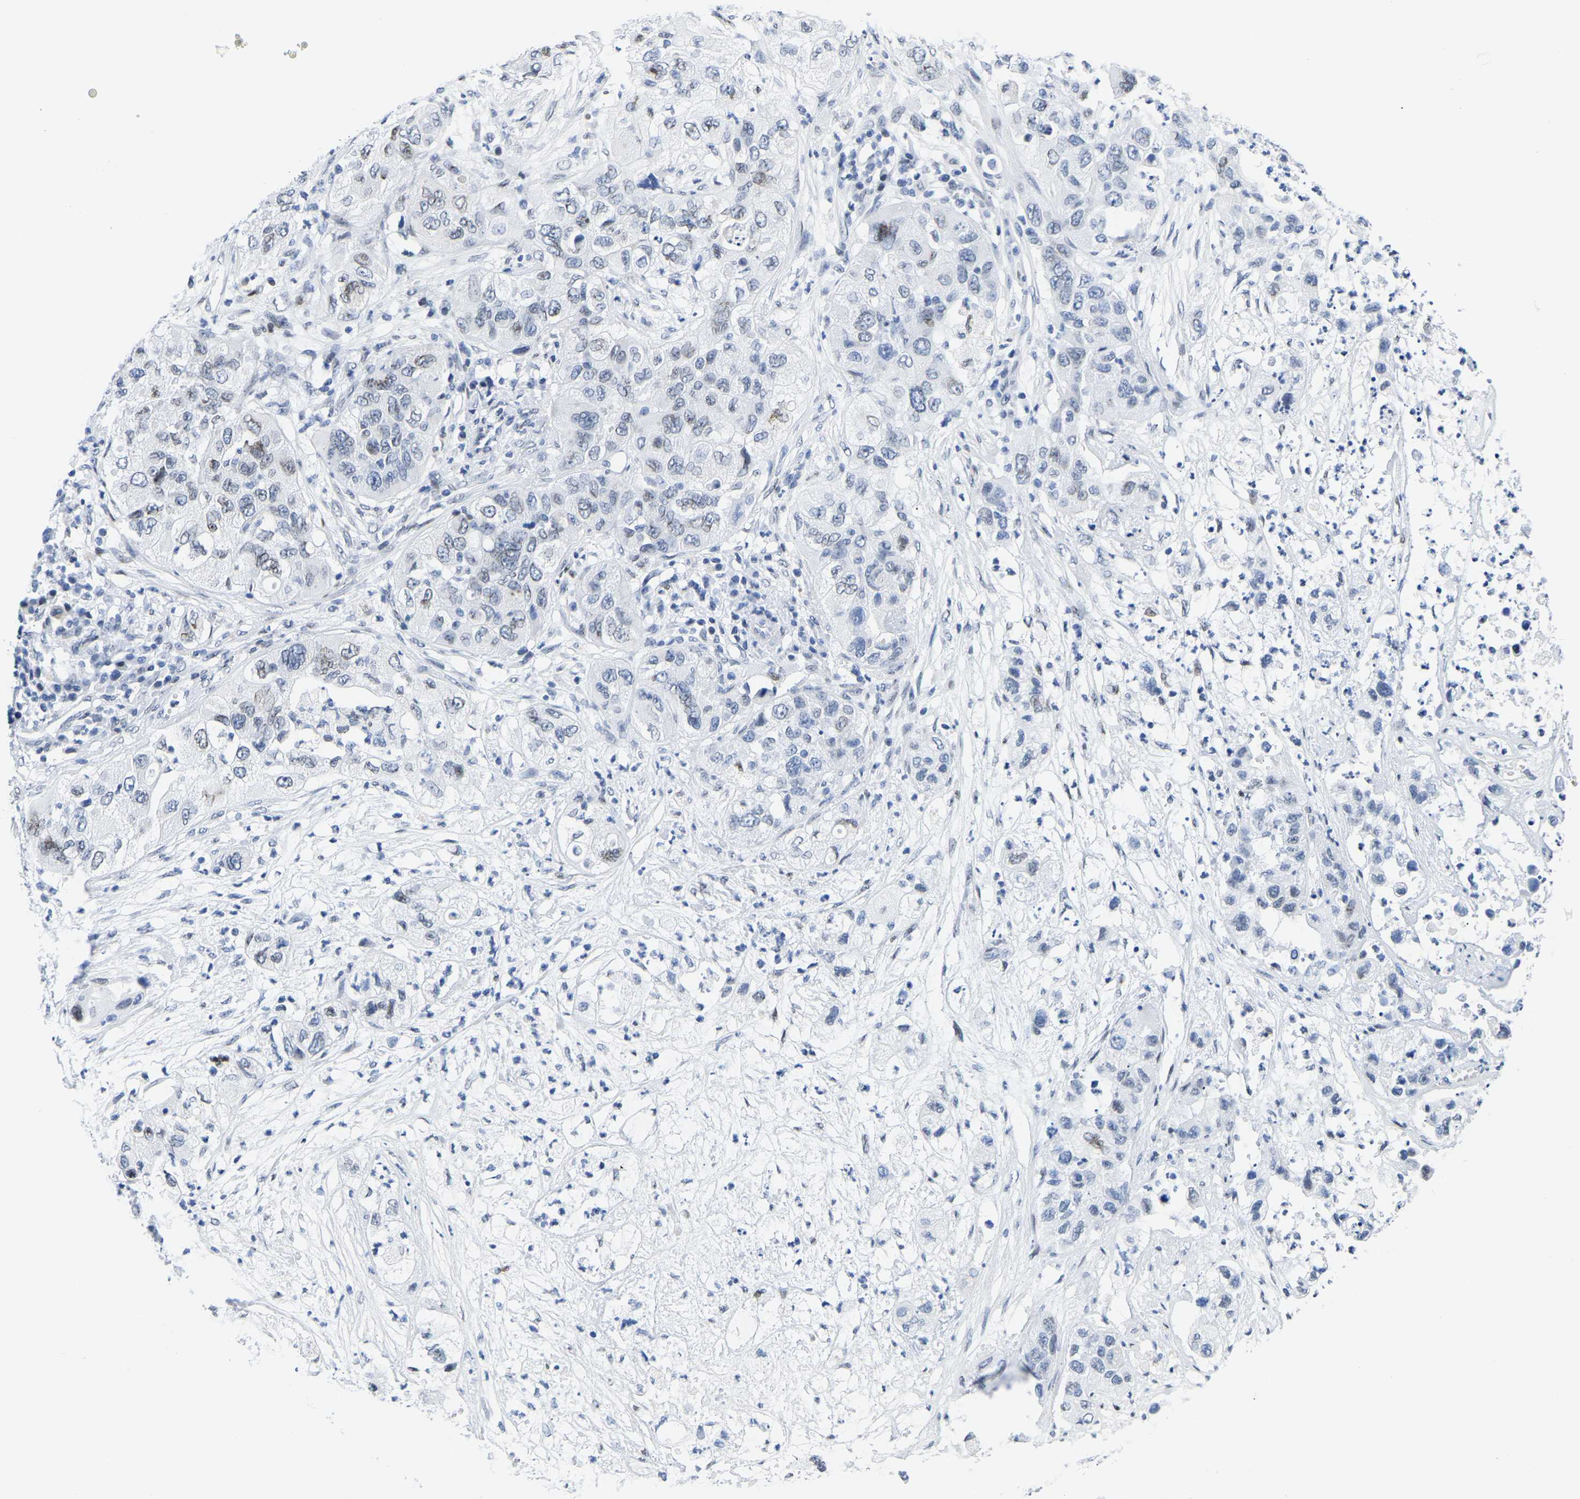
{"staining": {"intensity": "weak", "quantity": "<25%", "location": "nuclear"}, "tissue": "pancreatic cancer", "cell_type": "Tumor cells", "image_type": "cancer", "snomed": [{"axis": "morphology", "description": "Adenocarcinoma, NOS"}, {"axis": "topography", "description": "Pancreas"}], "caption": "This is an immunohistochemistry micrograph of human adenocarcinoma (pancreatic). There is no staining in tumor cells.", "gene": "UPK3A", "patient": {"sex": "female", "age": 78}}